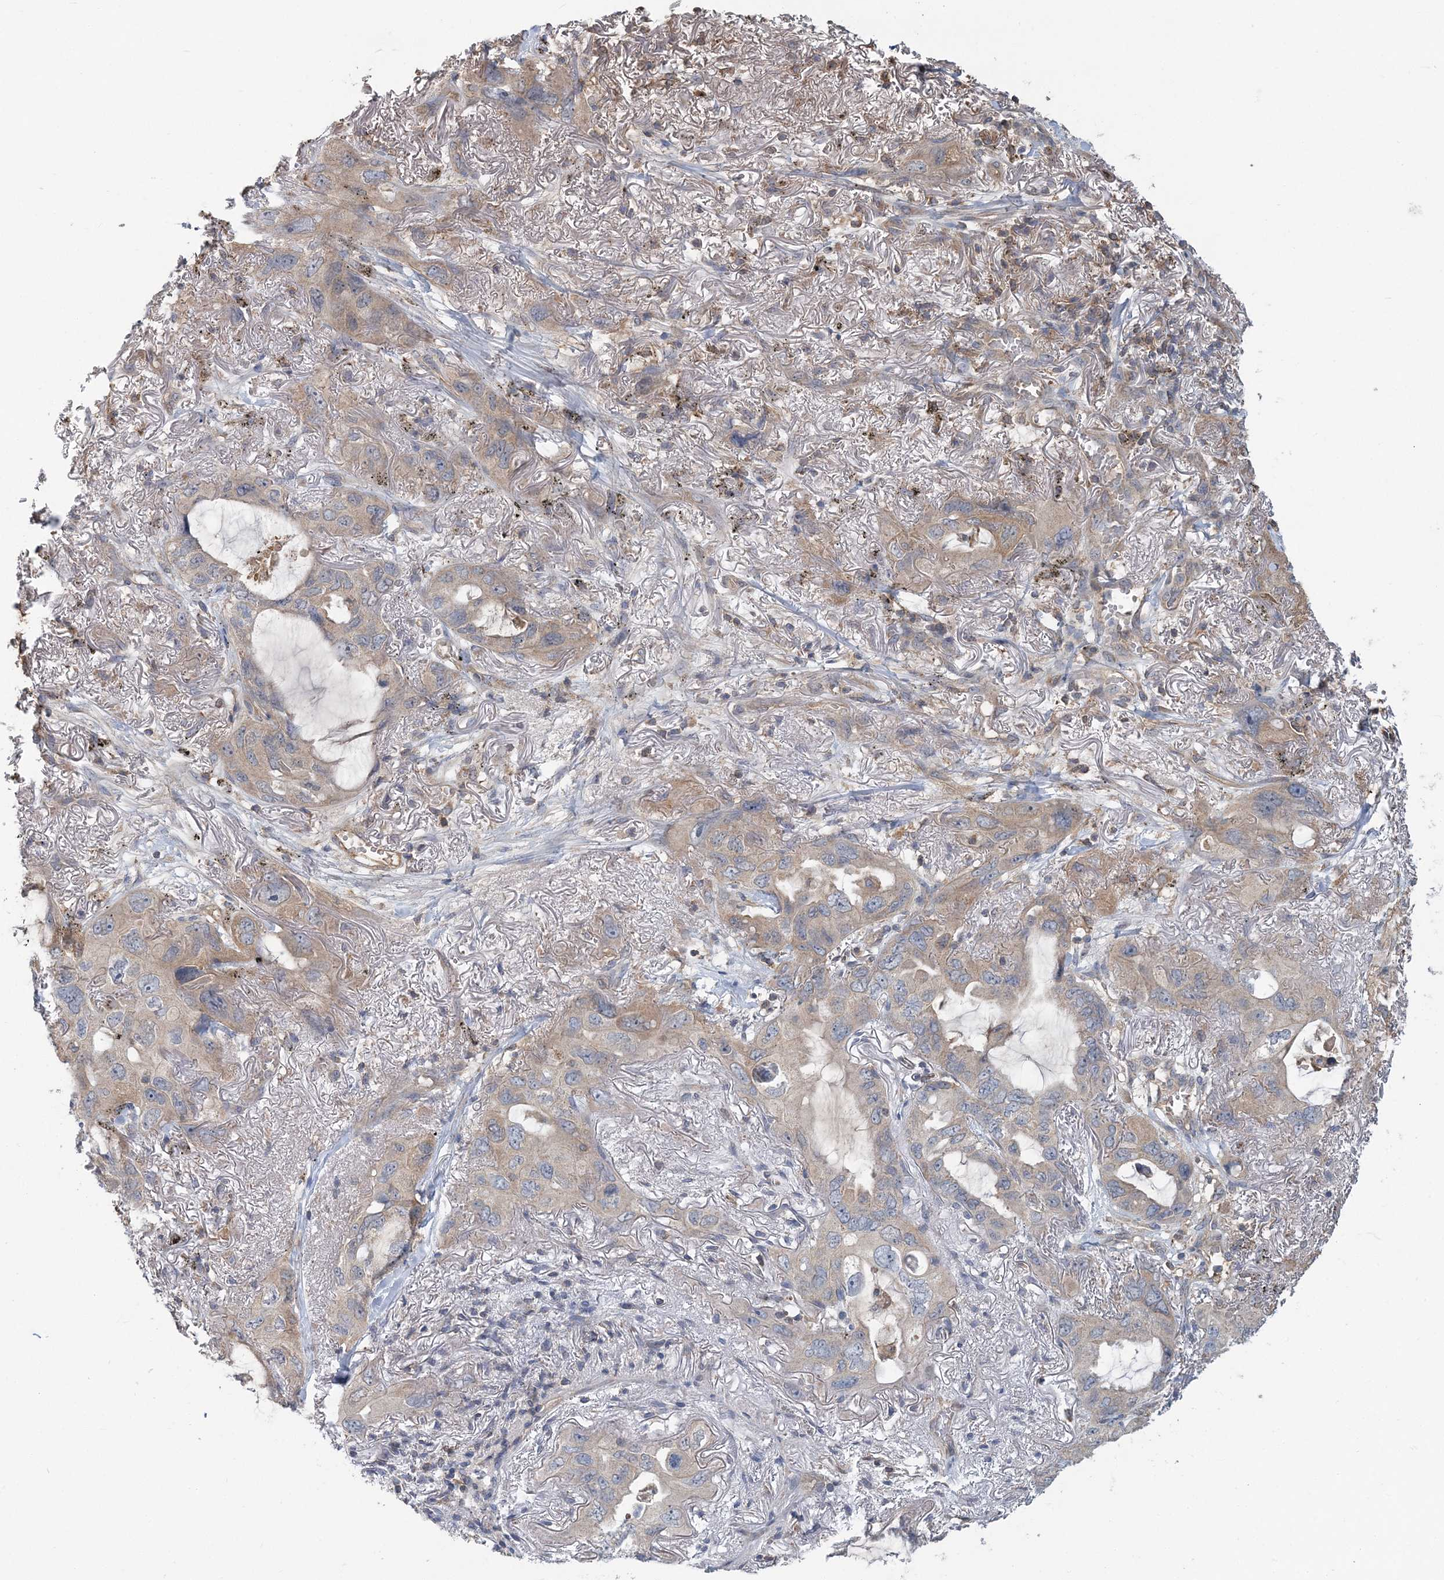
{"staining": {"intensity": "weak", "quantity": "25%-75%", "location": "cytoplasmic/membranous"}, "tissue": "lung cancer", "cell_type": "Tumor cells", "image_type": "cancer", "snomed": [{"axis": "morphology", "description": "Squamous cell carcinoma, NOS"}, {"axis": "topography", "description": "Lung"}], "caption": "Squamous cell carcinoma (lung) stained for a protein (brown) demonstrates weak cytoplasmic/membranous positive positivity in approximately 25%-75% of tumor cells.", "gene": "RNF25", "patient": {"sex": "female", "age": 73}}